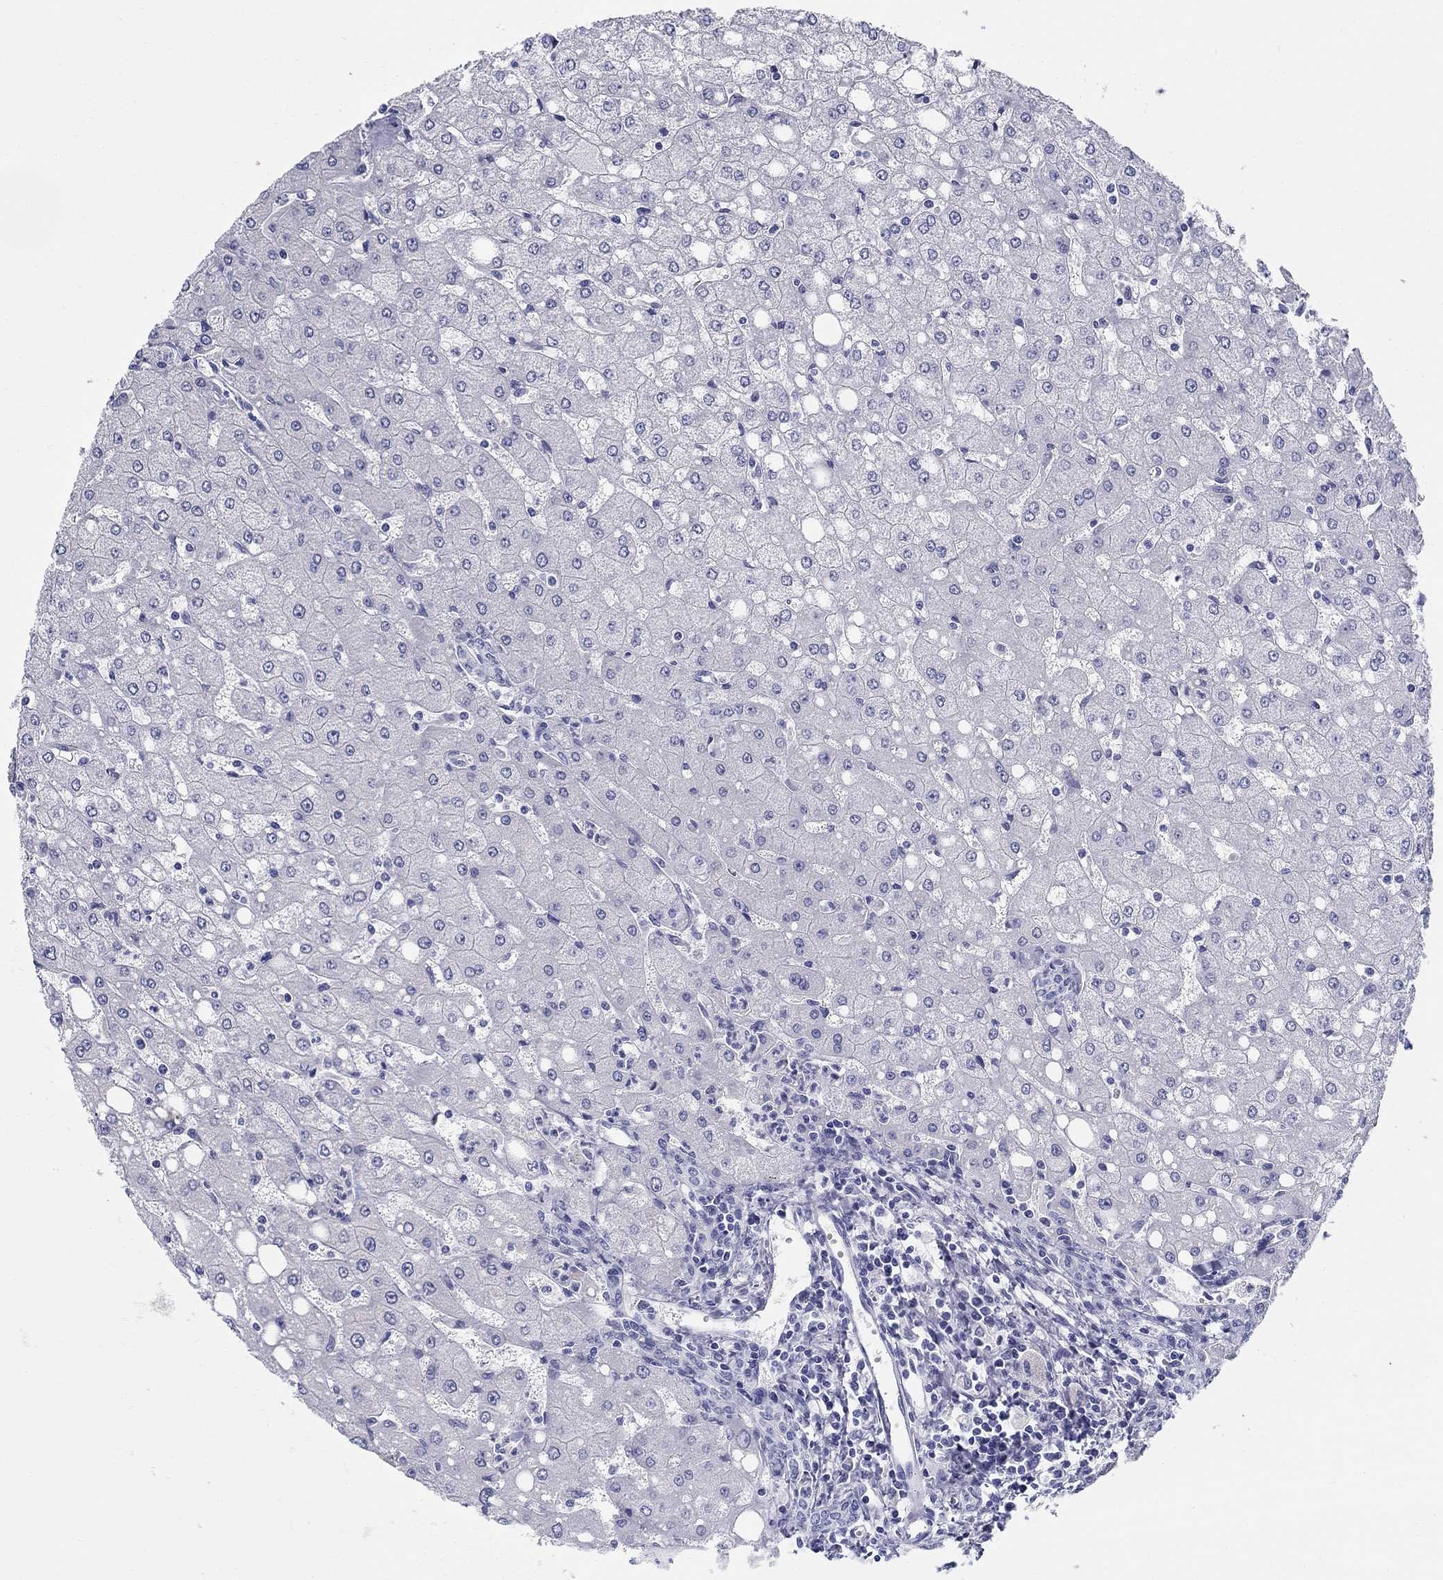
{"staining": {"intensity": "negative", "quantity": "none", "location": "none"}, "tissue": "liver", "cell_type": "Cholangiocytes", "image_type": "normal", "snomed": [{"axis": "morphology", "description": "Normal tissue, NOS"}, {"axis": "topography", "description": "Liver"}], "caption": "Immunohistochemical staining of benign liver shows no significant expression in cholangiocytes. The staining is performed using DAB brown chromogen with nuclei counter-stained in using hematoxylin.", "gene": "LAMP5", "patient": {"sex": "female", "age": 53}}